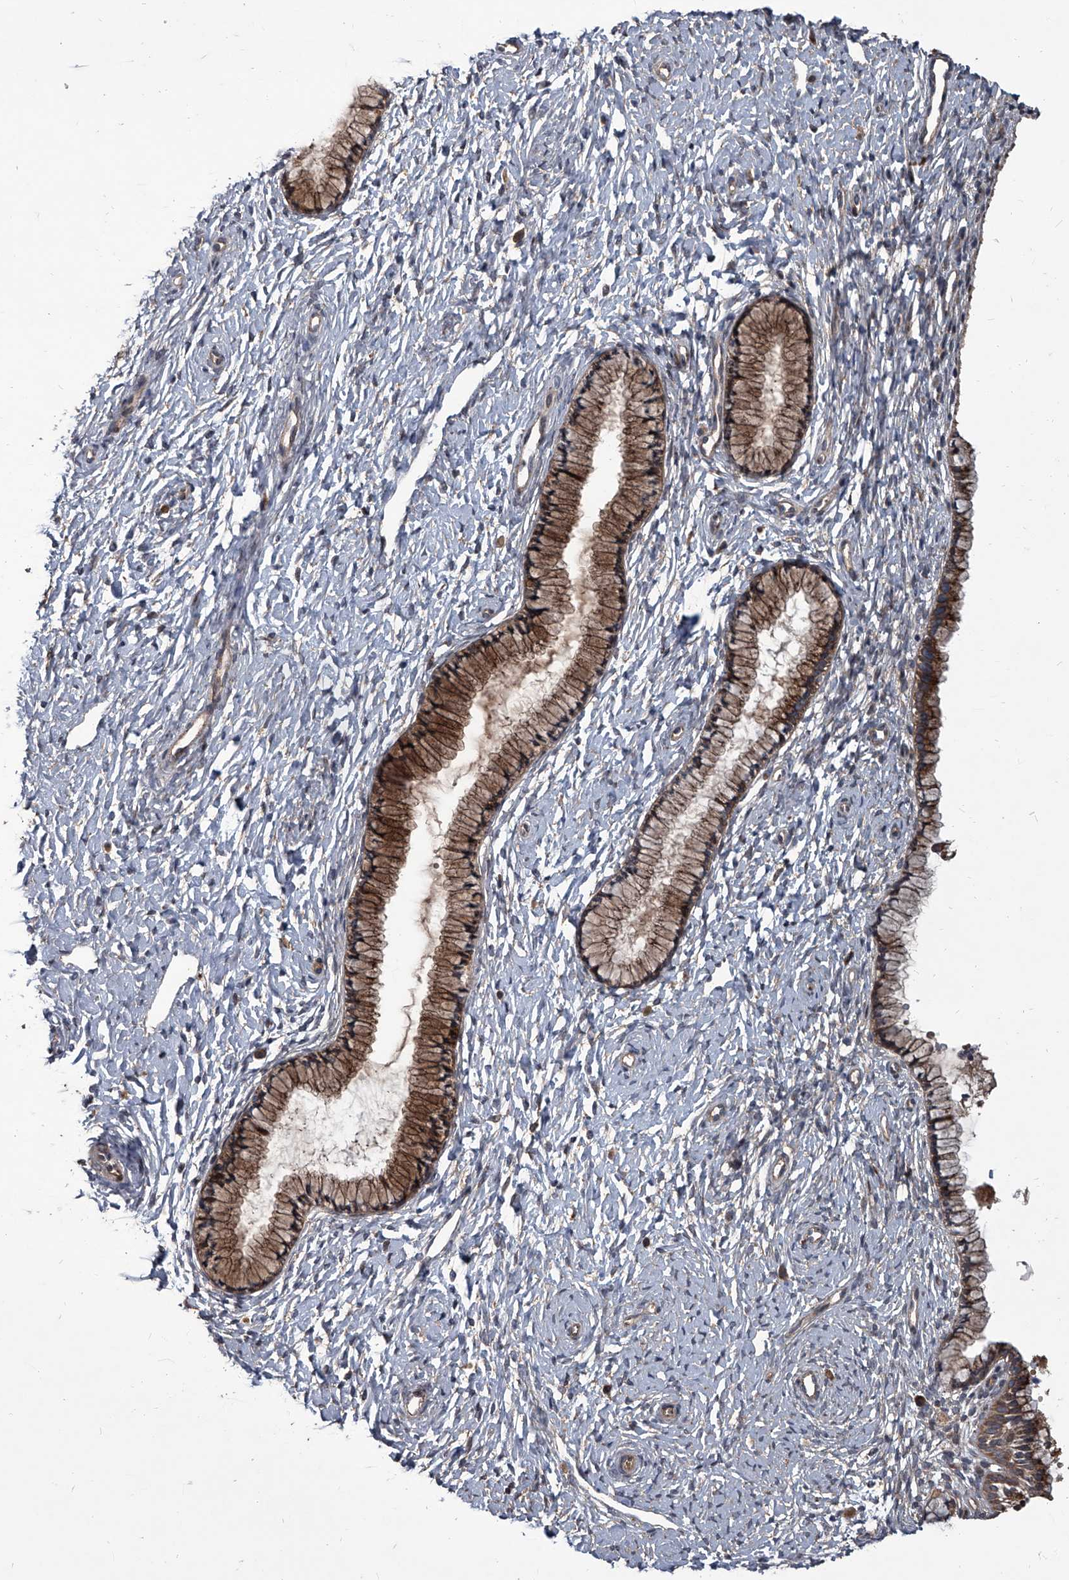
{"staining": {"intensity": "moderate", "quantity": "25%-75%", "location": "cytoplasmic/membranous"}, "tissue": "cervix", "cell_type": "Glandular cells", "image_type": "normal", "snomed": [{"axis": "morphology", "description": "Normal tissue, NOS"}, {"axis": "topography", "description": "Cervix"}], "caption": "A photomicrograph of cervix stained for a protein exhibits moderate cytoplasmic/membranous brown staining in glandular cells. The protein of interest is shown in brown color, while the nuclei are stained blue.", "gene": "EVA1C", "patient": {"sex": "female", "age": 33}}